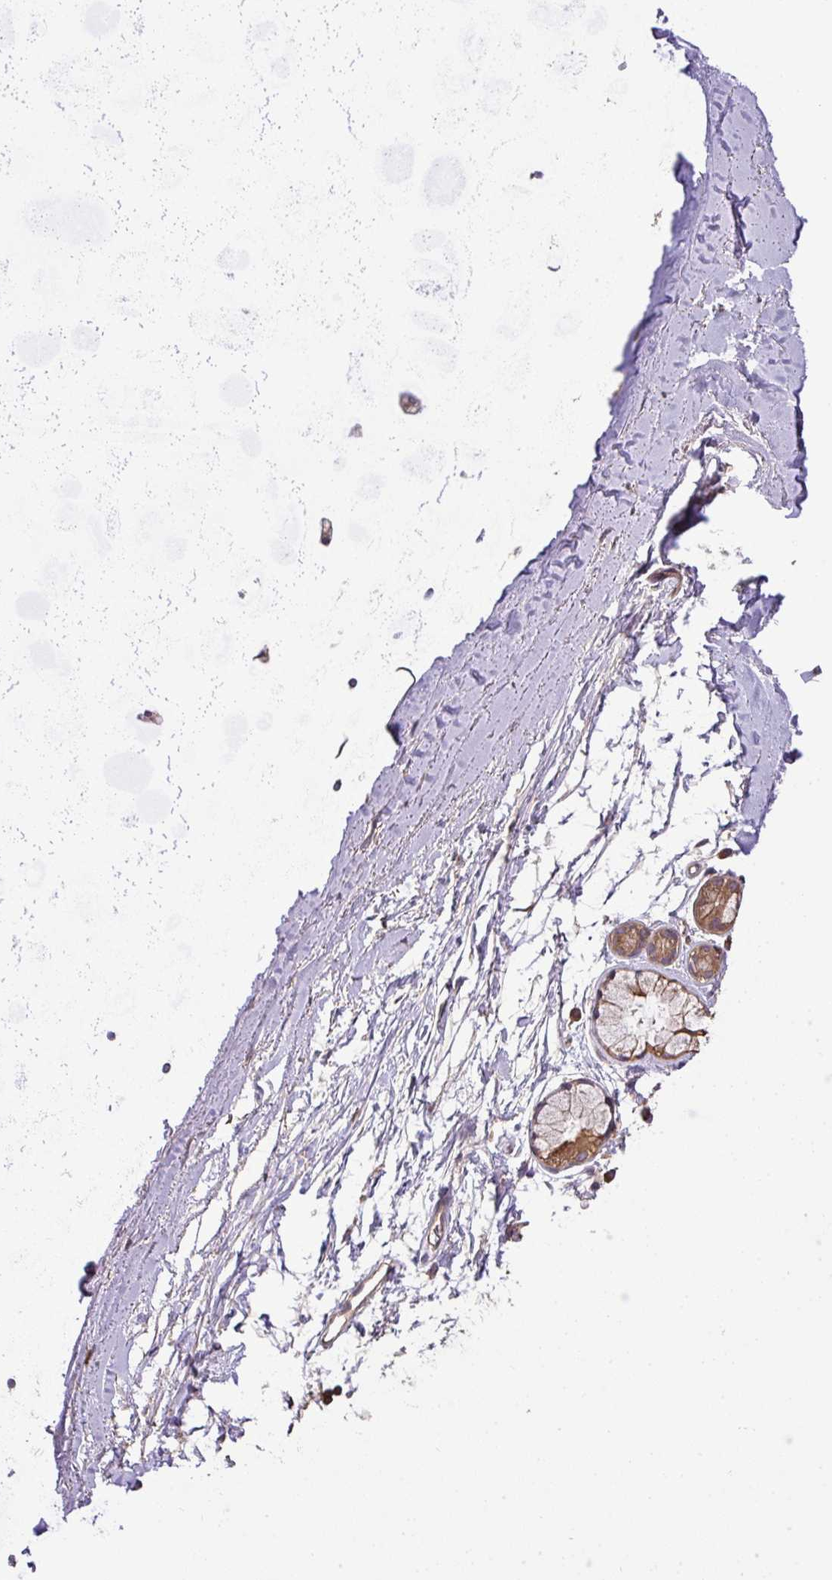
{"staining": {"intensity": "moderate", "quantity": "<25%", "location": "cytoplasmic/membranous"}, "tissue": "adipose tissue", "cell_type": "Adipocytes", "image_type": "normal", "snomed": [{"axis": "morphology", "description": "Normal tissue, NOS"}, {"axis": "topography", "description": "Cartilage tissue"}, {"axis": "topography", "description": "Bronchus"}], "caption": "IHC of normal adipose tissue exhibits low levels of moderate cytoplasmic/membranous positivity in approximately <25% of adipocytes.", "gene": "VENTX", "patient": {"sex": "female", "age": 72}}